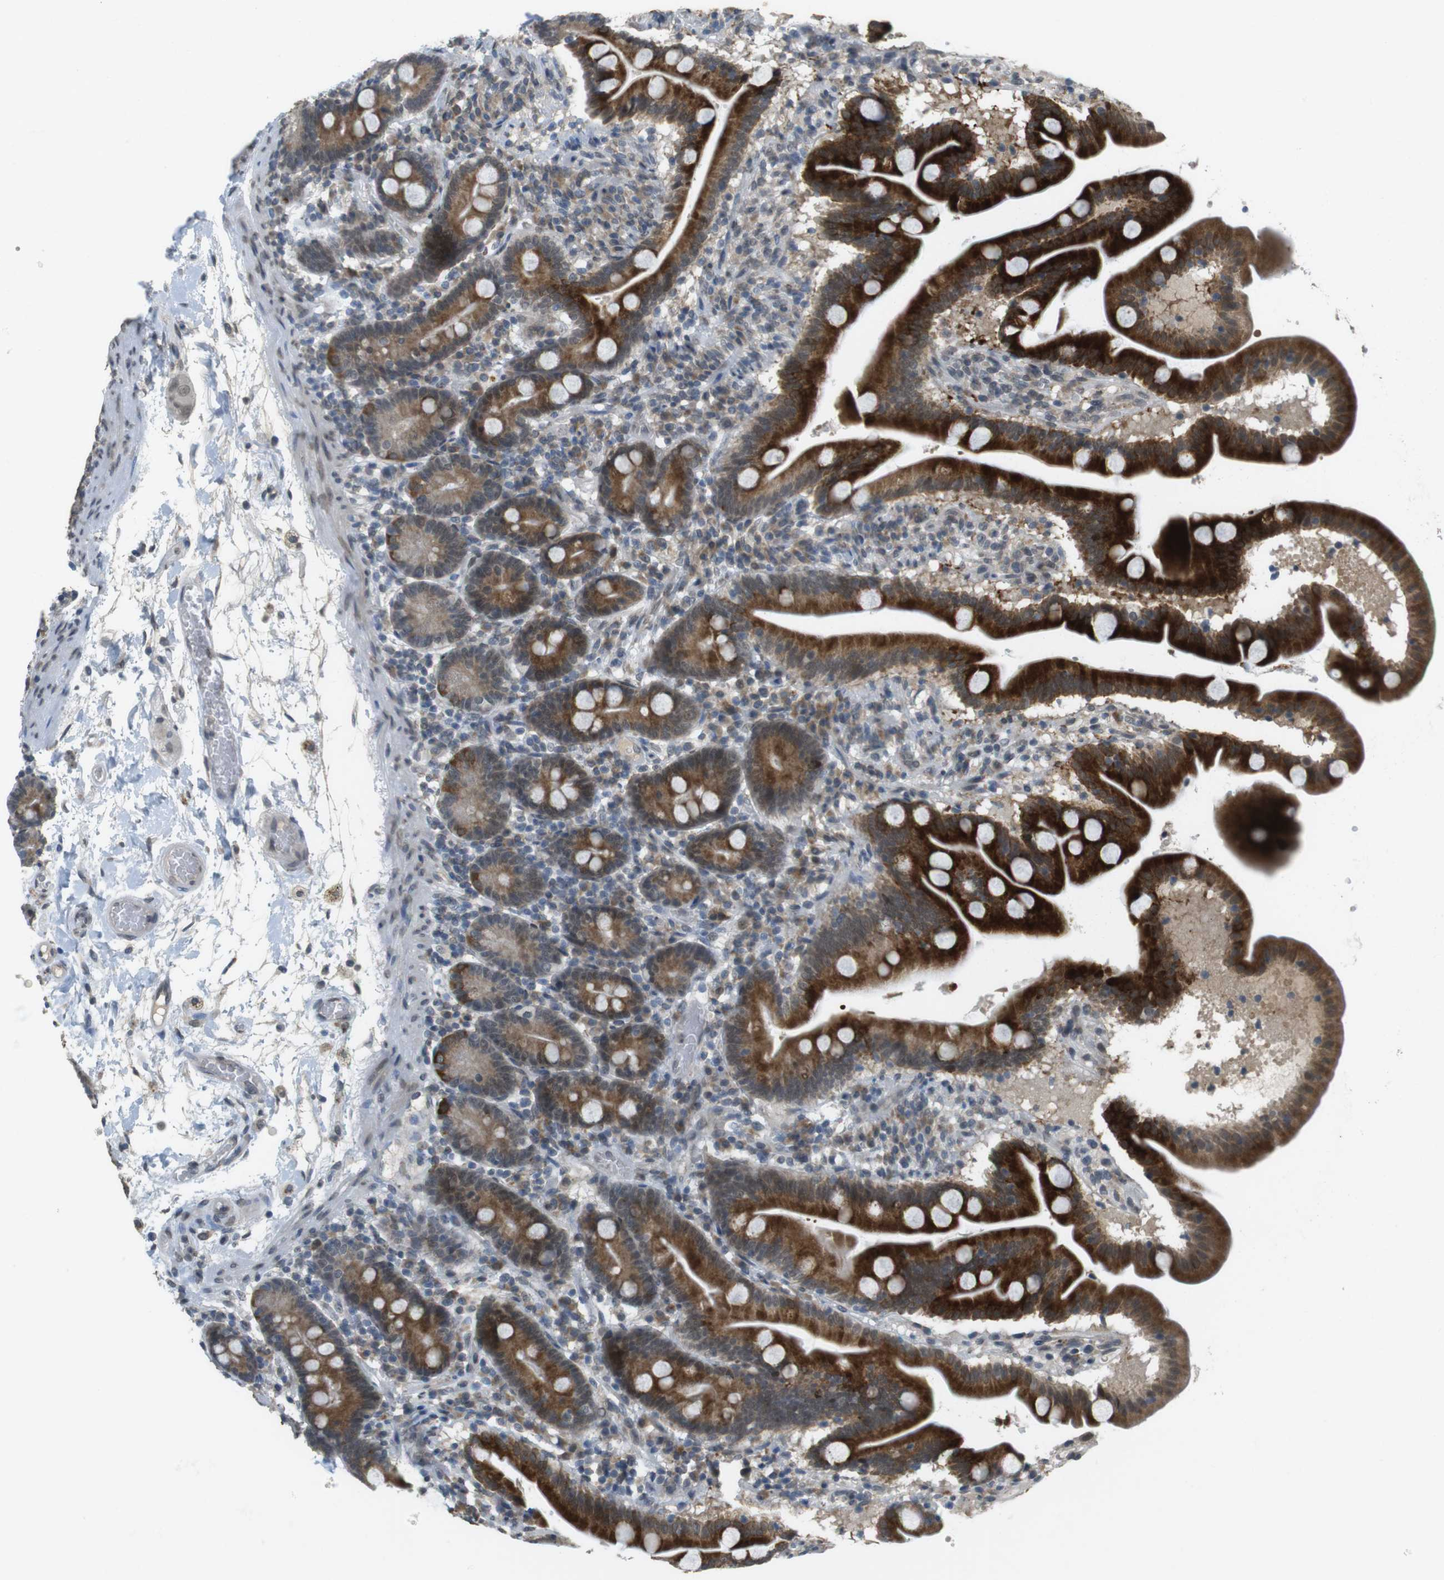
{"staining": {"intensity": "strong", "quantity": ">75%", "location": "cytoplasmic/membranous"}, "tissue": "duodenum", "cell_type": "Glandular cells", "image_type": "normal", "snomed": [{"axis": "morphology", "description": "Normal tissue, NOS"}, {"axis": "topography", "description": "Duodenum"}], "caption": "Duodenum stained with DAB IHC shows high levels of strong cytoplasmic/membranous positivity in about >75% of glandular cells. The protein of interest is shown in brown color, while the nuclei are stained blue.", "gene": "FZD10", "patient": {"sex": "male", "age": 54}}